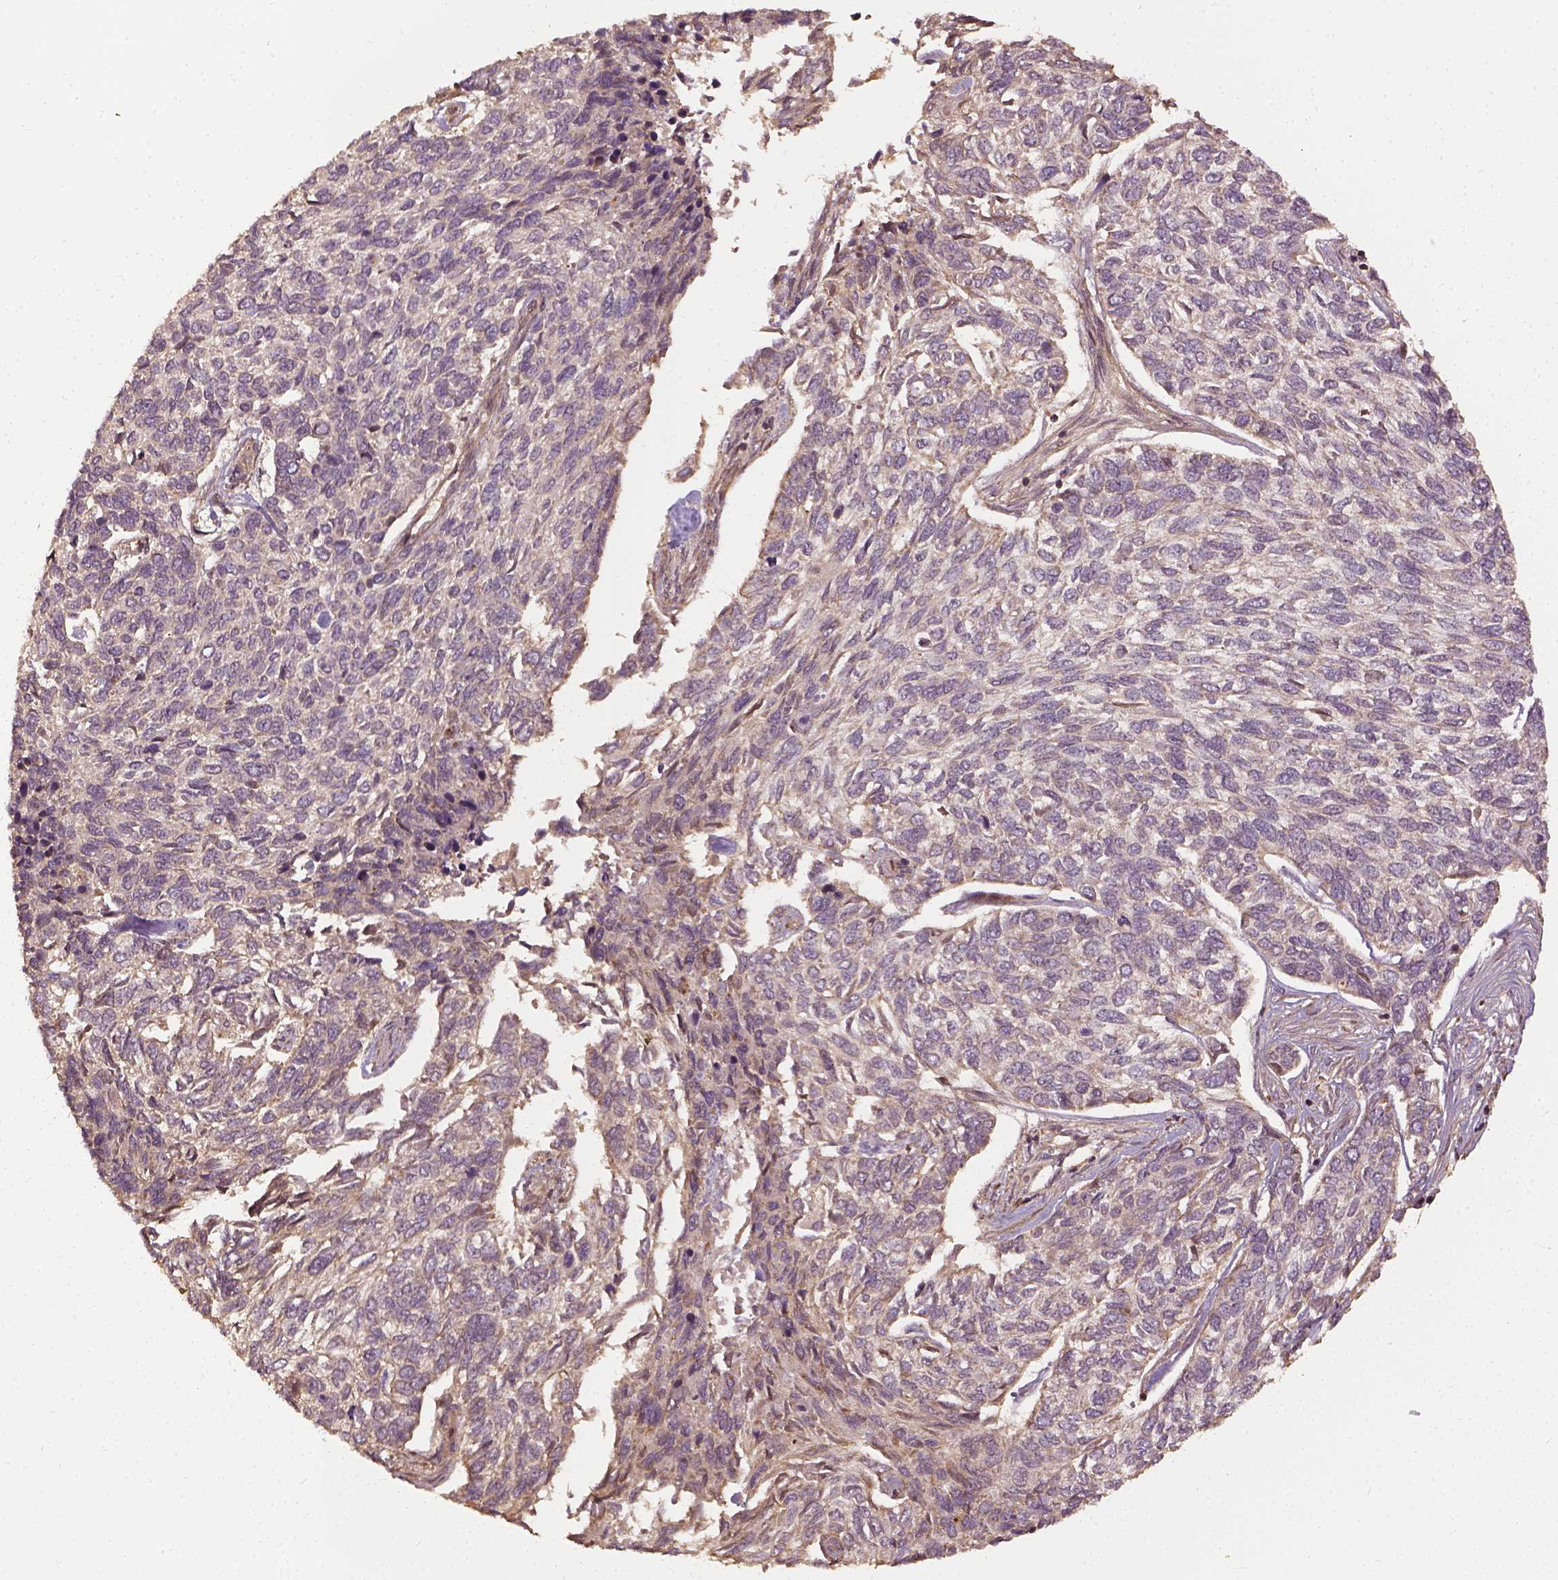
{"staining": {"intensity": "negative", "quantity": "none", "location": "none"}, "tissue": "skin cancer", "cell_type": "Tumor cells", "image_type": "cancer", "snomed": [{"axis": "morphology", "description": "Basal cell carcinoma"}, {"axis": "topography", "description": "Skin"}], "caption": "Photomicrograph shows no significant protein expression in tumor cells of basal cell carcinoma (skin).", "gene": "VEGFA", "patient": {"sex": "female", "age": 65}}